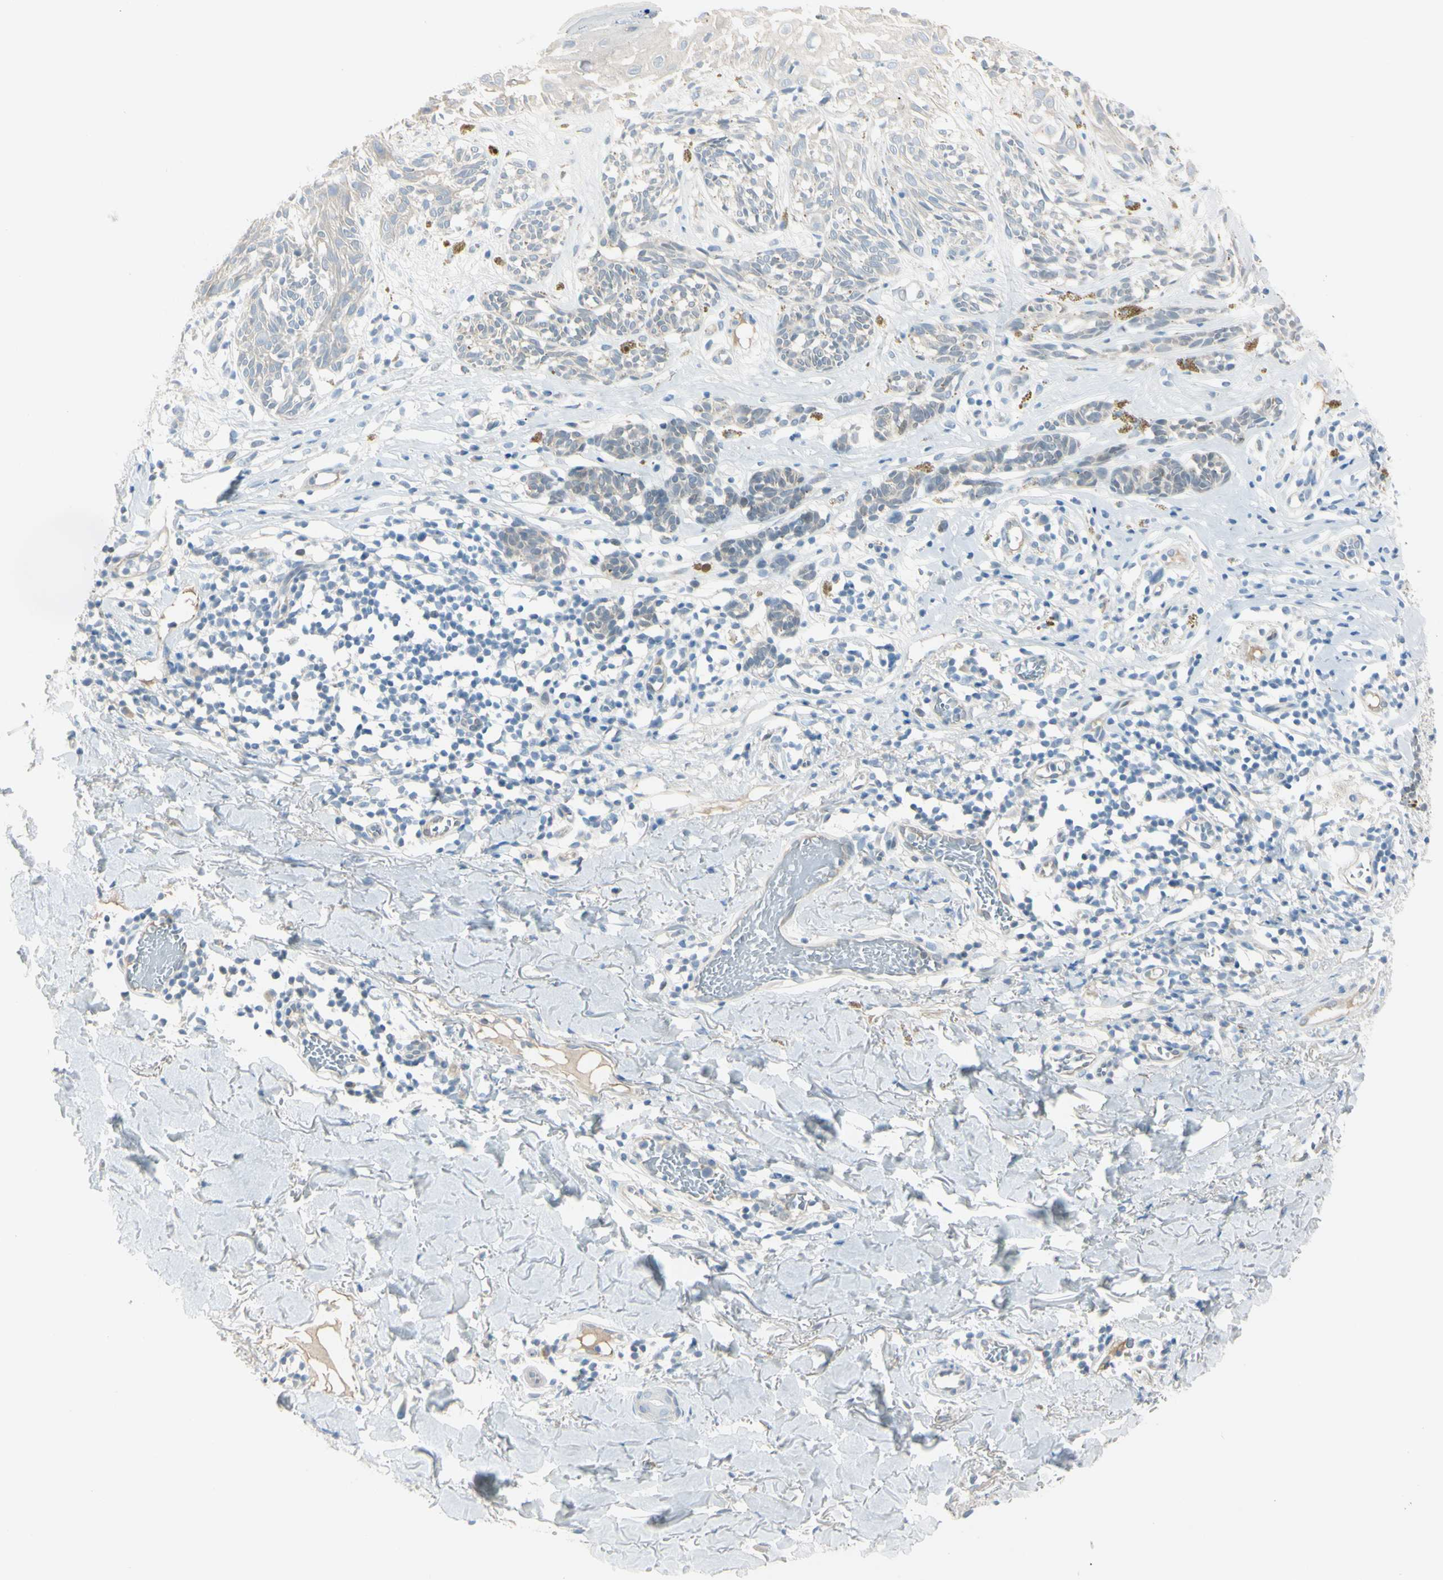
{"staining": {"intensity": "weak", "quantity": "25%-75%", "location": "cytoplasmic/membranous"}, "tissue": "melanoma", "cell_type": "Tumor cells", "image_type": "cancer", "snomed": [{"axis": "morphology", "description": "Malignant melanoma, NOS"}, {"axis": "topography", "description": "Skin"}], "caption": "Human melanoma stained with a brown dye demonstrates weak cytoplasmic/membranous positive positivity in about 25%-75% of tumor cells.", "gene": "ASB9", "patient": {"sex": "male", "age": 64}}